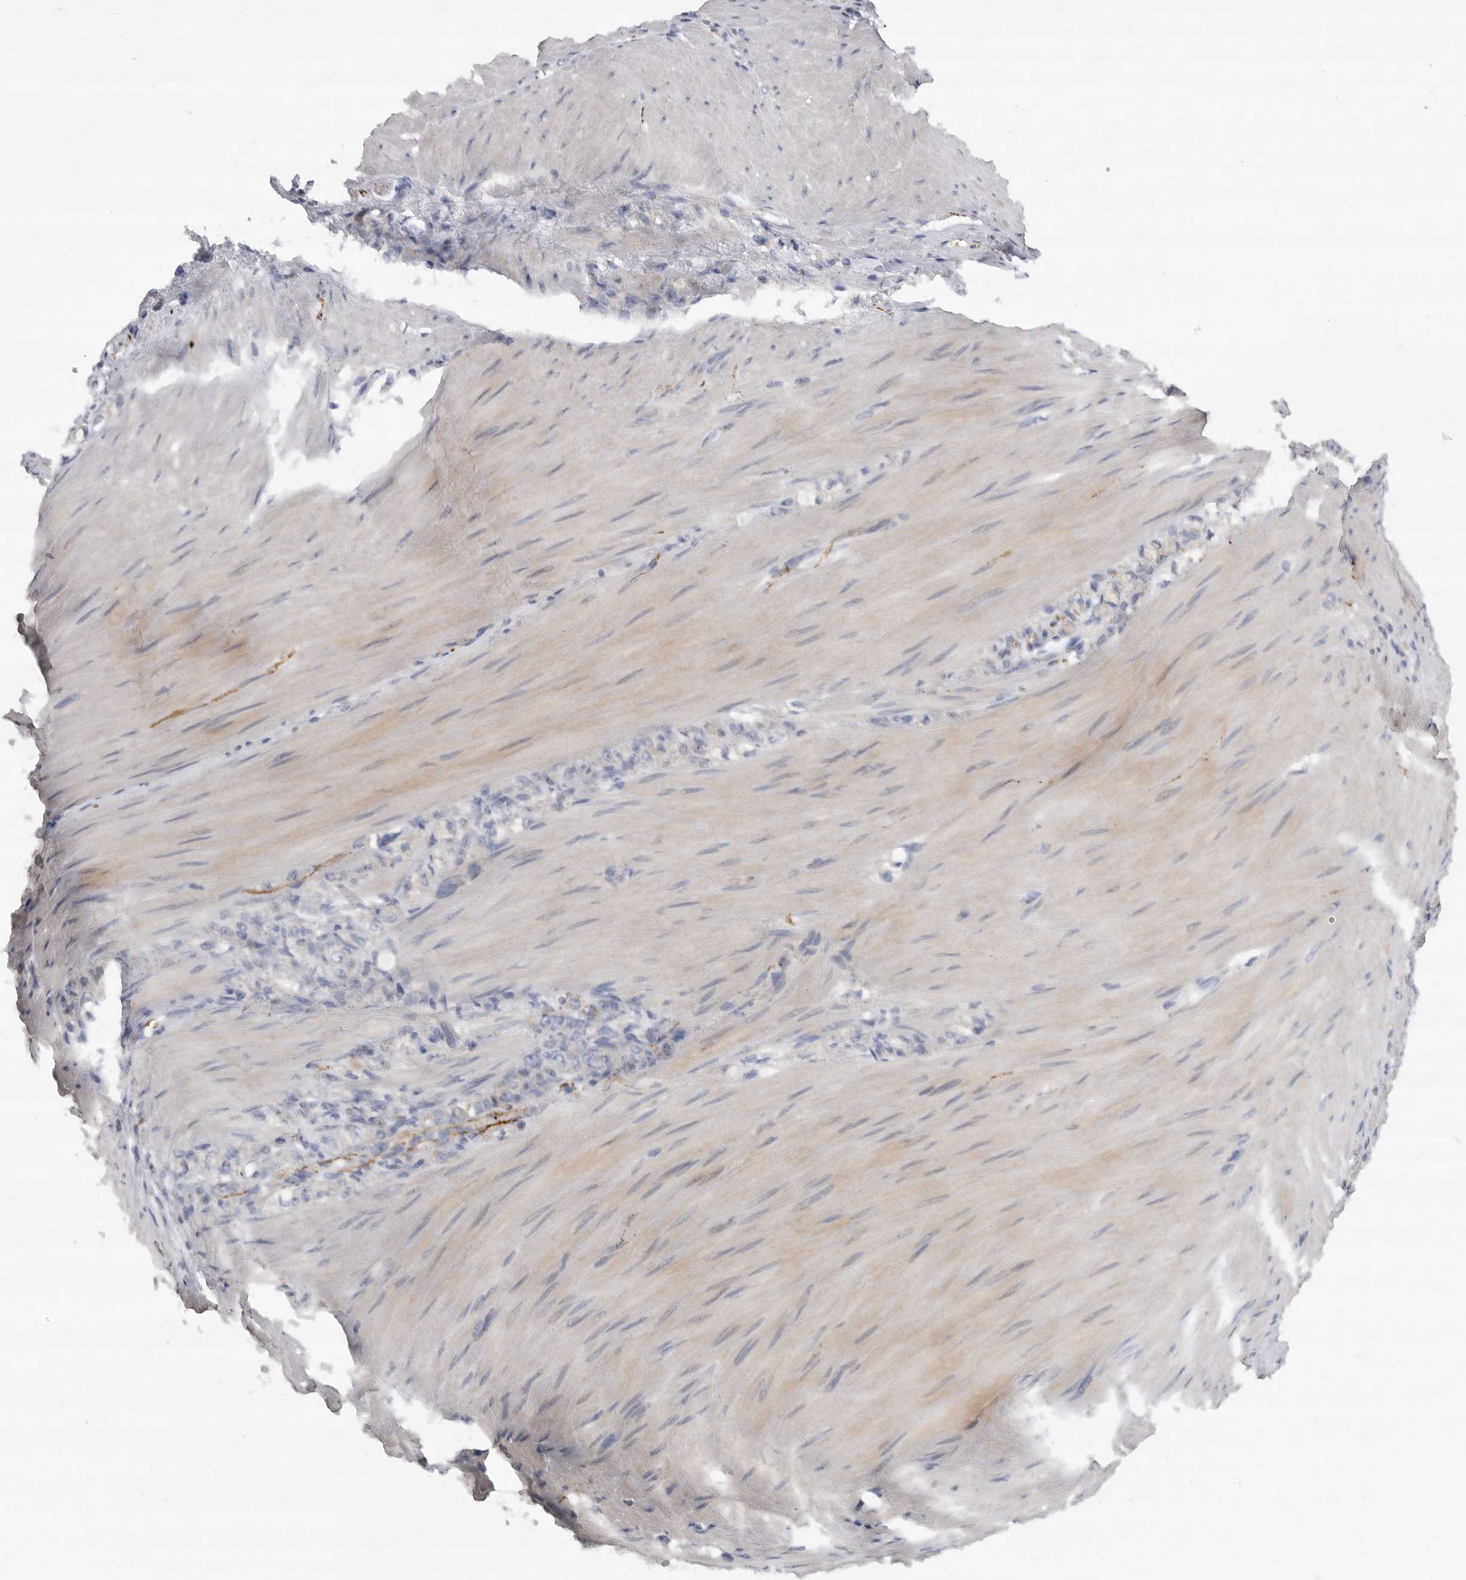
{"staining": {"intensity": "negative", "quantity": "none", "location": "none"}, "tissue": "stomach cancer", "cell_type": "Tumor cells", "image_type": "cancer", "snomed": [{"axis": "morphology", "description": "Normal tissue, NOS"}, {"axis": "morphology", "description": "Adenocarcinoma, NOS"}, {"axis": "topography", "description": "Stomach"}], "caption": "High power microscopy micrograph of an IHC micrograph of stomach adenocarcinoma, revealing no significant staining in tumor cells.", "gene": "EDEM3", "patient": {"sex": "male", "age": 82}}